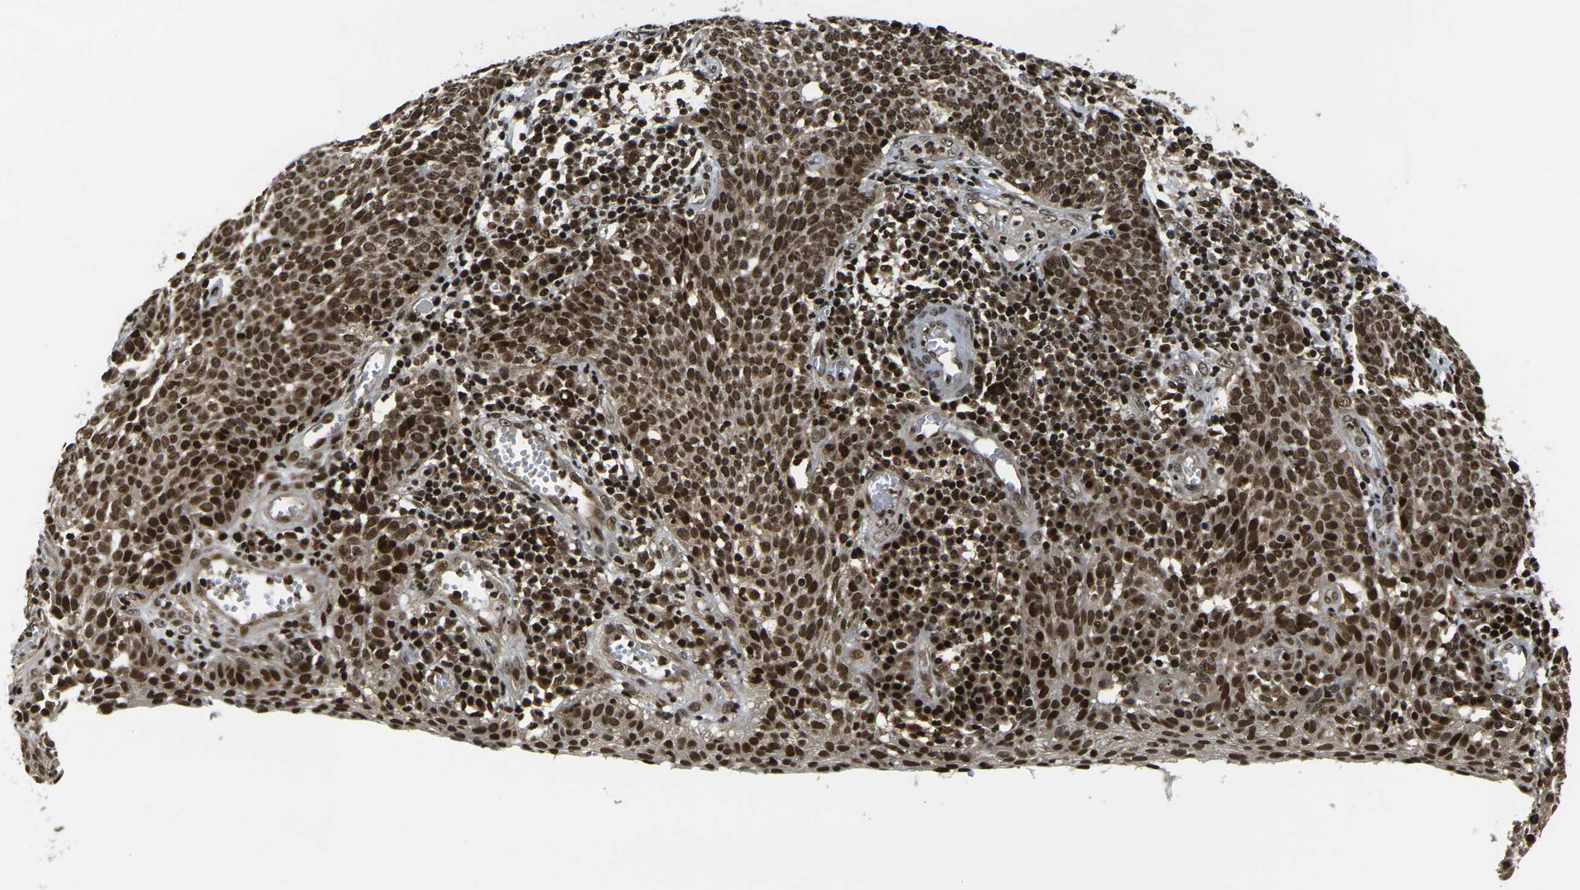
{"staining": {"intensity": "strong", "quantity": ">75%", "location": "cytoplasmic/membranous,nuclear"}, "tissue": "cervical cancer", "cell_type": "Tumor cells", "image_type": "cancer", "snomed": [{"axis": "morphology", "description": "Squamous cell carcinoma, NOS"}, {"axis": "topography", "description": "Cervix"}], "caption": "Human squamous cell carcinoma (cervical) stained for a protein (brown) exhibits strong cytoplasmic/membranous and nuclear positive staining in about >75% of tumor cells.", "gene": "ACTL6A", "patient": {"sex": "female", "age": 34}}